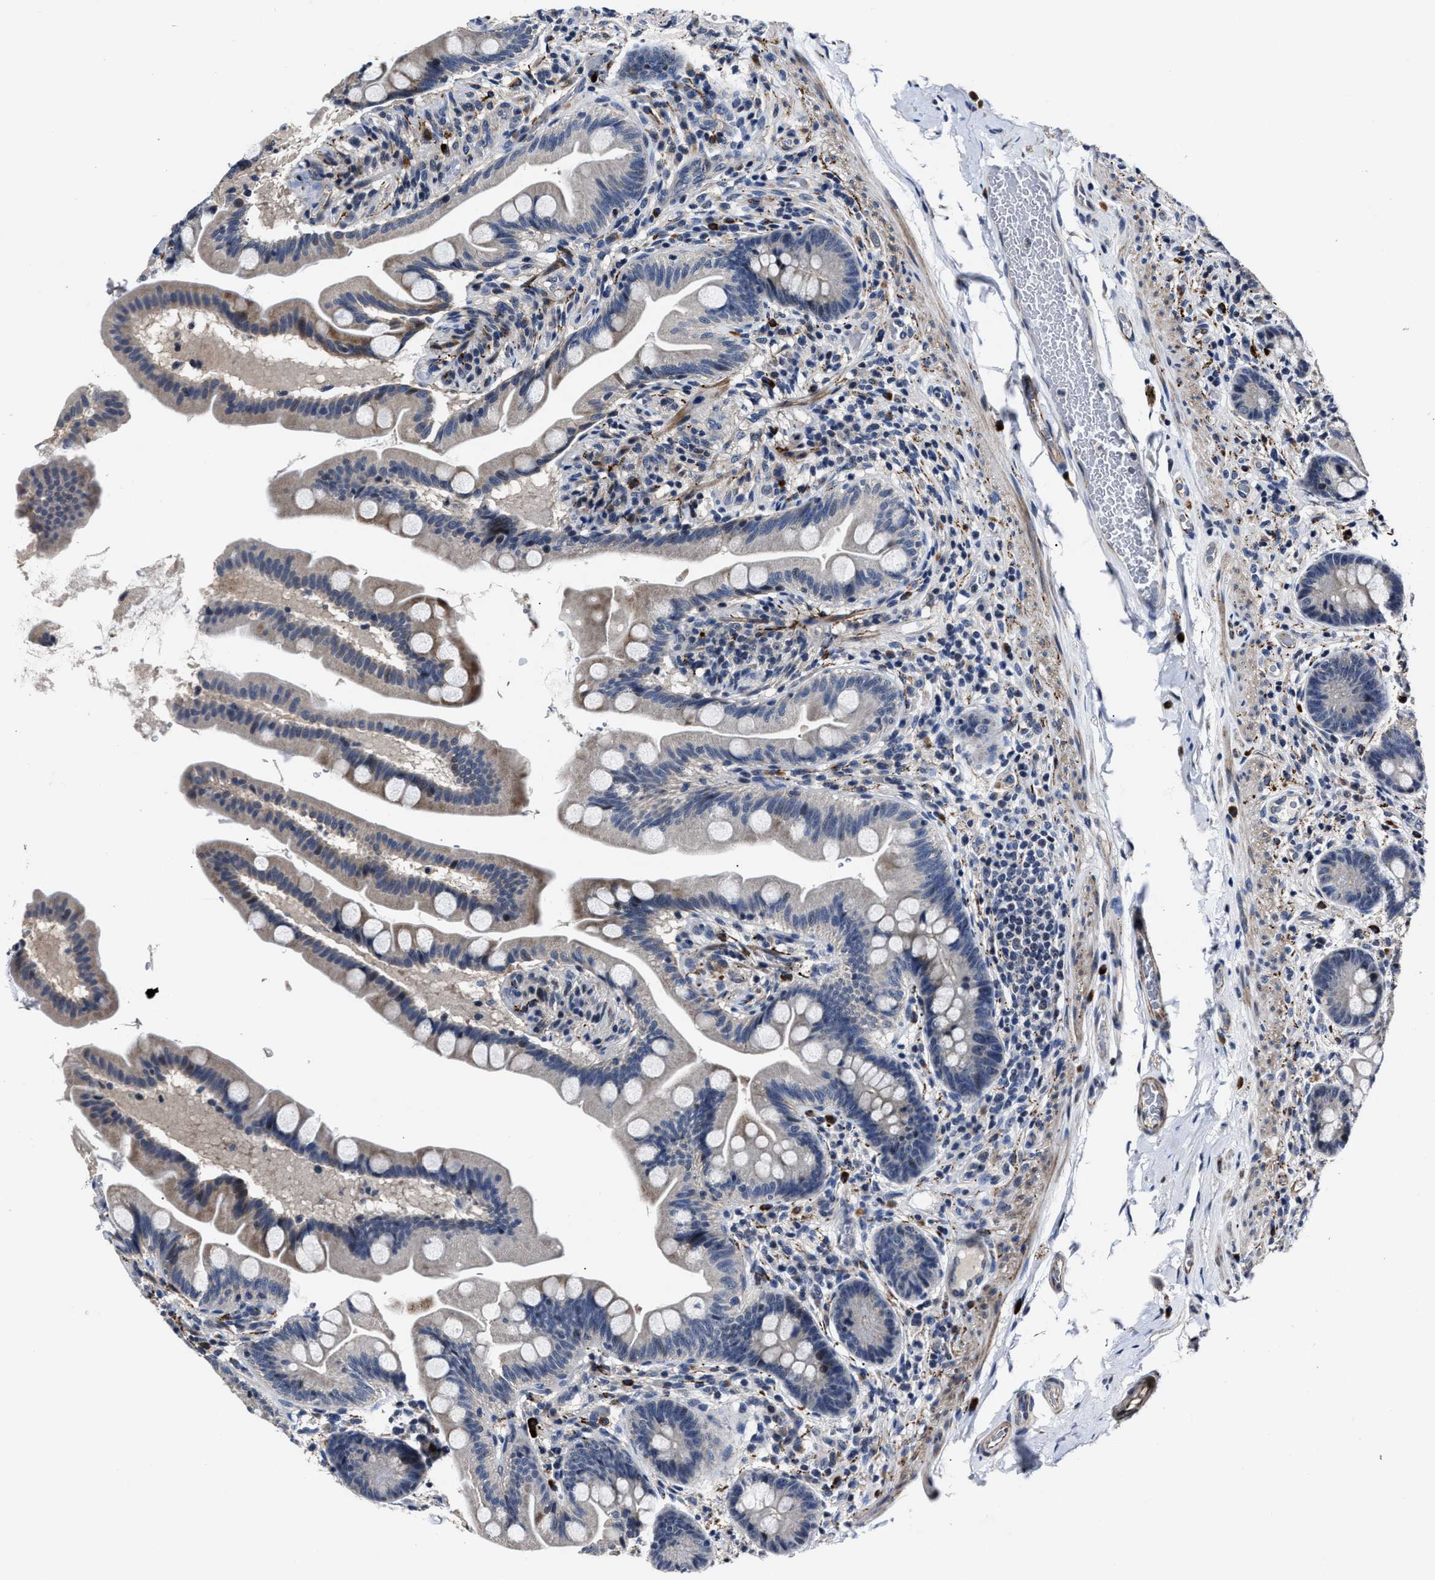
{"staining": {"intensity": "moderate", "quantity": "<25%", "location": "cytoplasmic/membranous"}, "tissue": "small intestine", "cell_type": "Glandular cells", "image_type": "normal", "snomed": [{"axis": "morphology", "description": "Normal tissue, NOS"}, {"axis": "topography", "description": "Small intestine"}], "caption": "Protein analysis of unremarkable small intestine exhibits moderate cytoplasmic/membranous expression in about <25% of glandular cells. Using DAB (brown) and hematoxylin (blue) stains, captured at high magnification using brightfield microscopy.", "gene": "RSBN1L", "patient": {"sex": "female", "age": 56}}